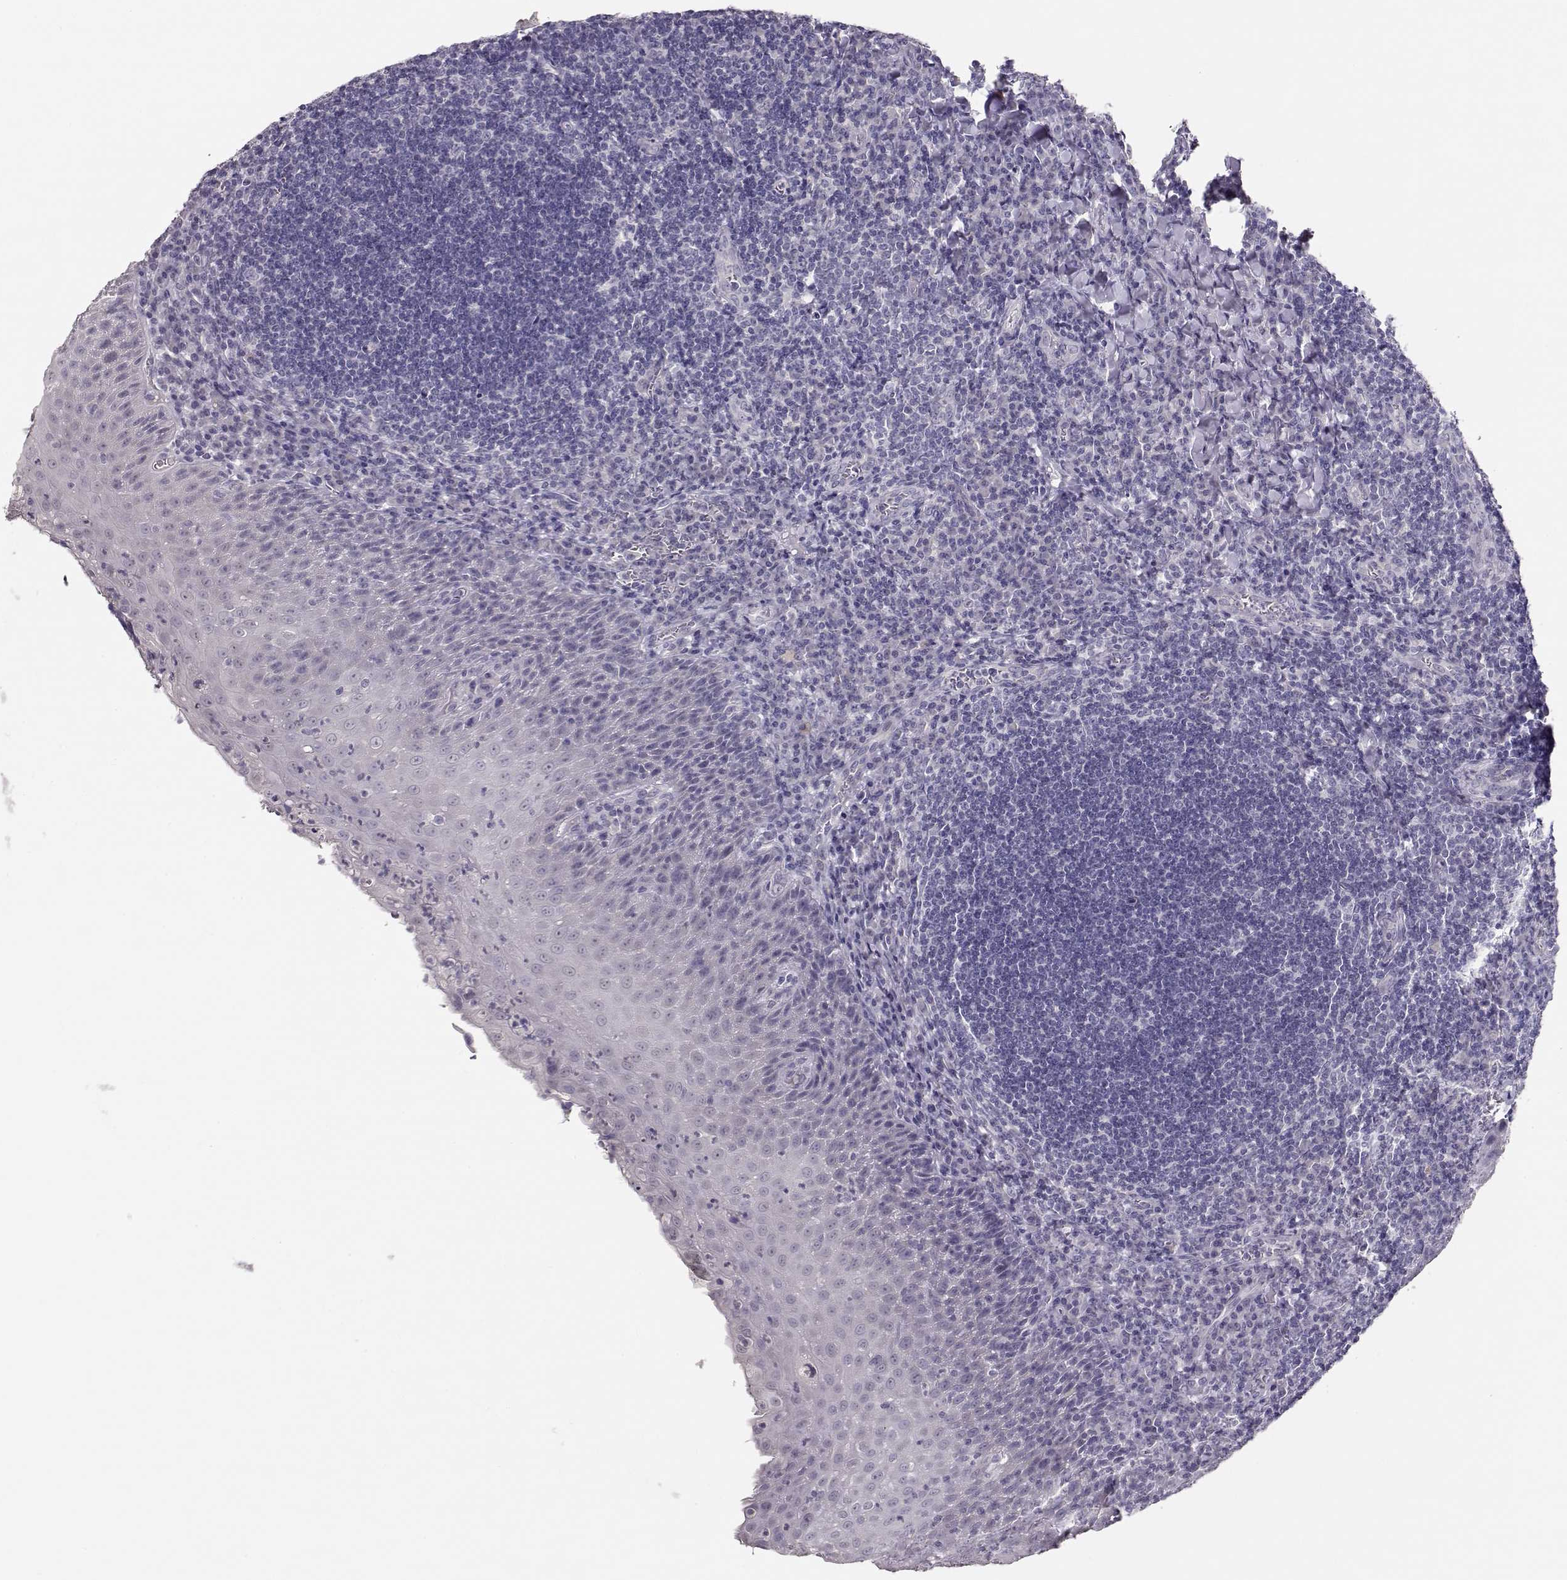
{"staining": {"intensity": "negative", "quantity": "none", "location": "none"}, "tissue": "tonsil", "cell_type": "Germinal center cells", "image_type": "normal", "snomed": [{"axis": "morphology", "description": "Normal tissue, NOS"}, {"axis": "morphology", "description": "Inflammation, NOS"}, {"axis": "topography", "description": "Tonsil"}], "caption": "IHC micrograph of normal tonsil: tonsil stained with DAB (3,3'-diaminobenzidine) demonstrates no significant protein staining in germinal center cells. (Brightfield microscopy of DAB (3,3'-diaminobenzidine) IHC at high magnification).", "gene": "MAGEC1", "patient": {"sex": "female", "age": 31}}